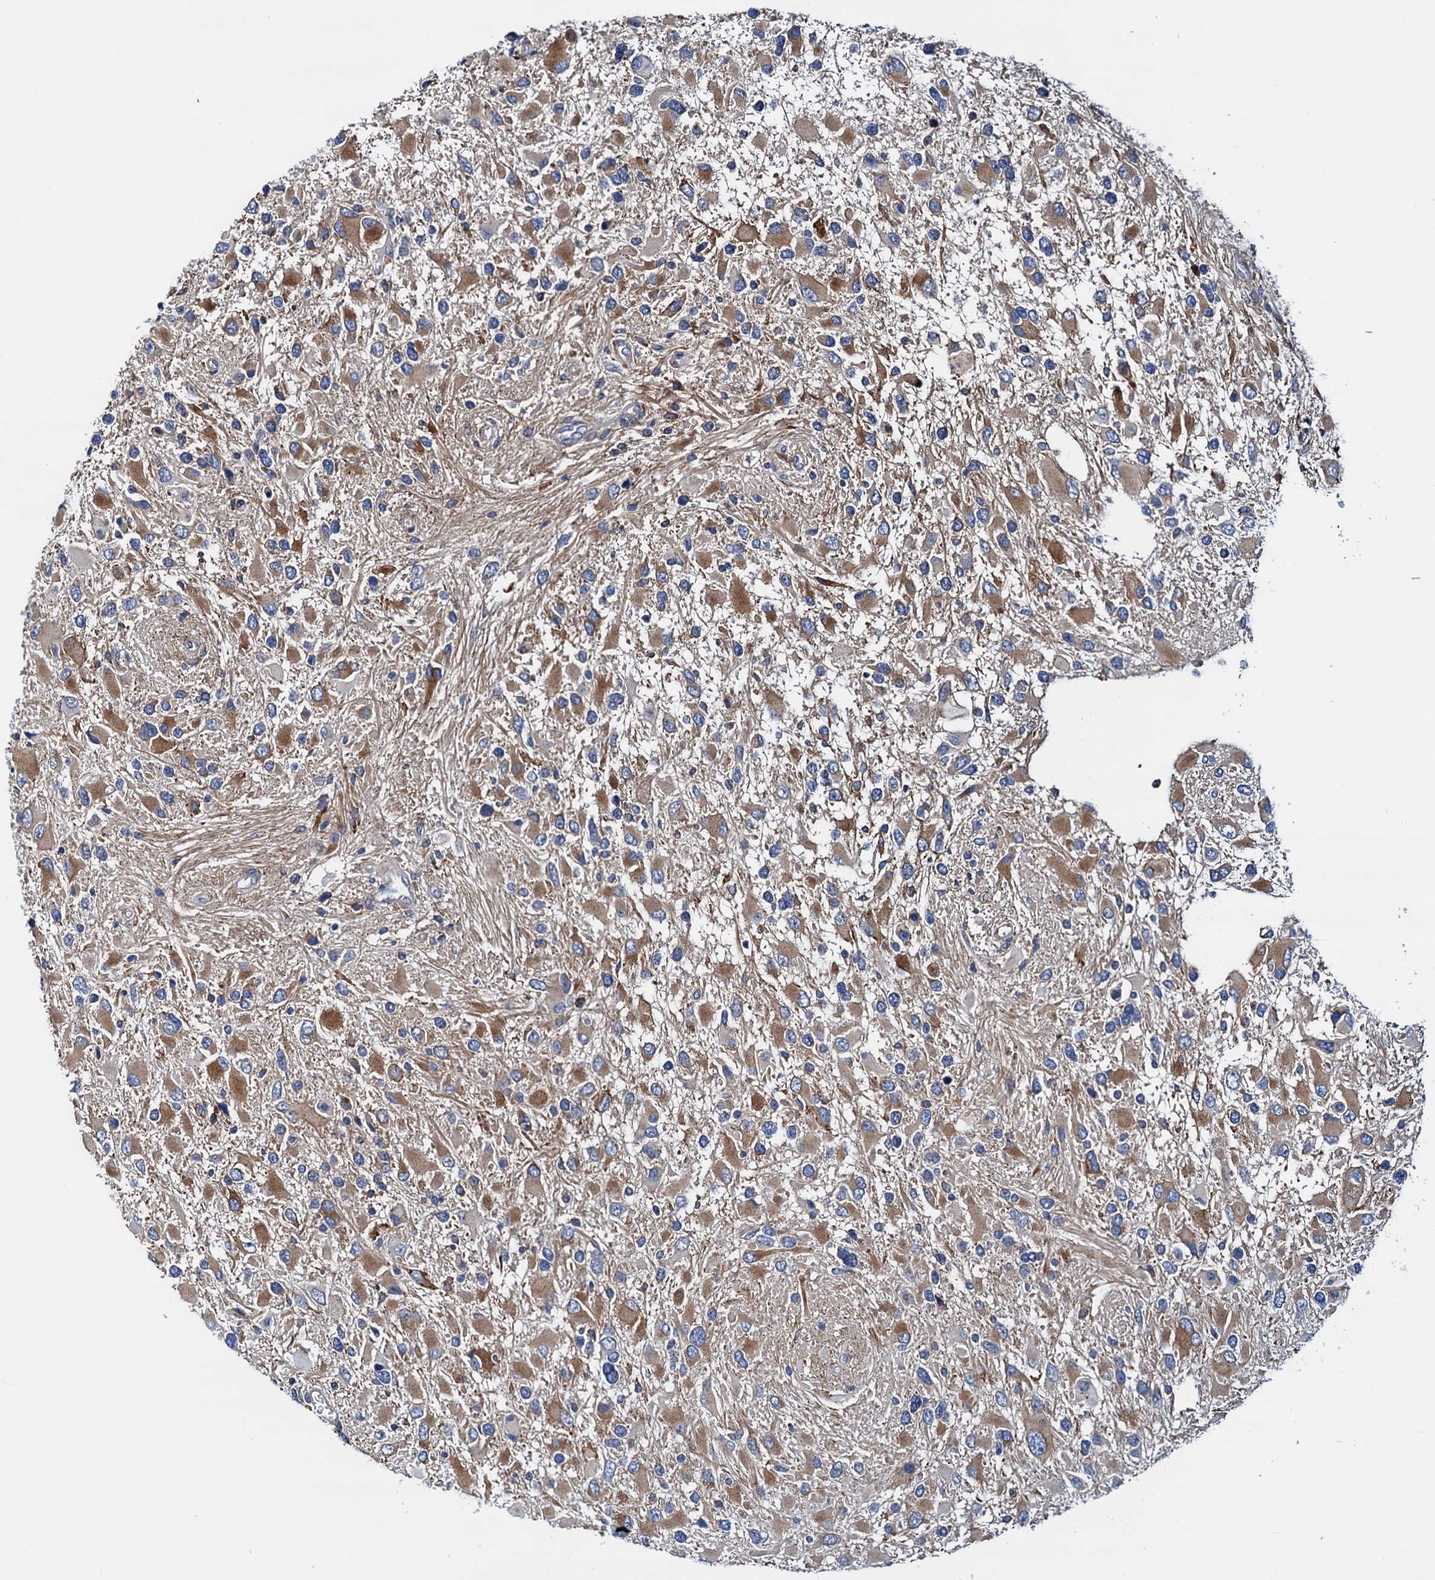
{"staining": {"intensity": "moderate", "quantity": "25%-75%", "location": "cytoplasmic/membranous"}, "tissue": "glioma", "cell_type": "Tumor cells", "image_type": "cancer", "snomed": [{"axis": "morphology", "description": "Glioma, malignant, High grade"}, {"axis": "topography", "description": "Brain"}], "caption": "A micrograph showing moderate cytoplasmic/membranous positivity in about 25%-75% of tumor cells in malignant glioma (high-grade), as visualized by brown immunohistochemical staining.", "gene": "RASSF9", "patient": {"sex": "male", "age": 53}}